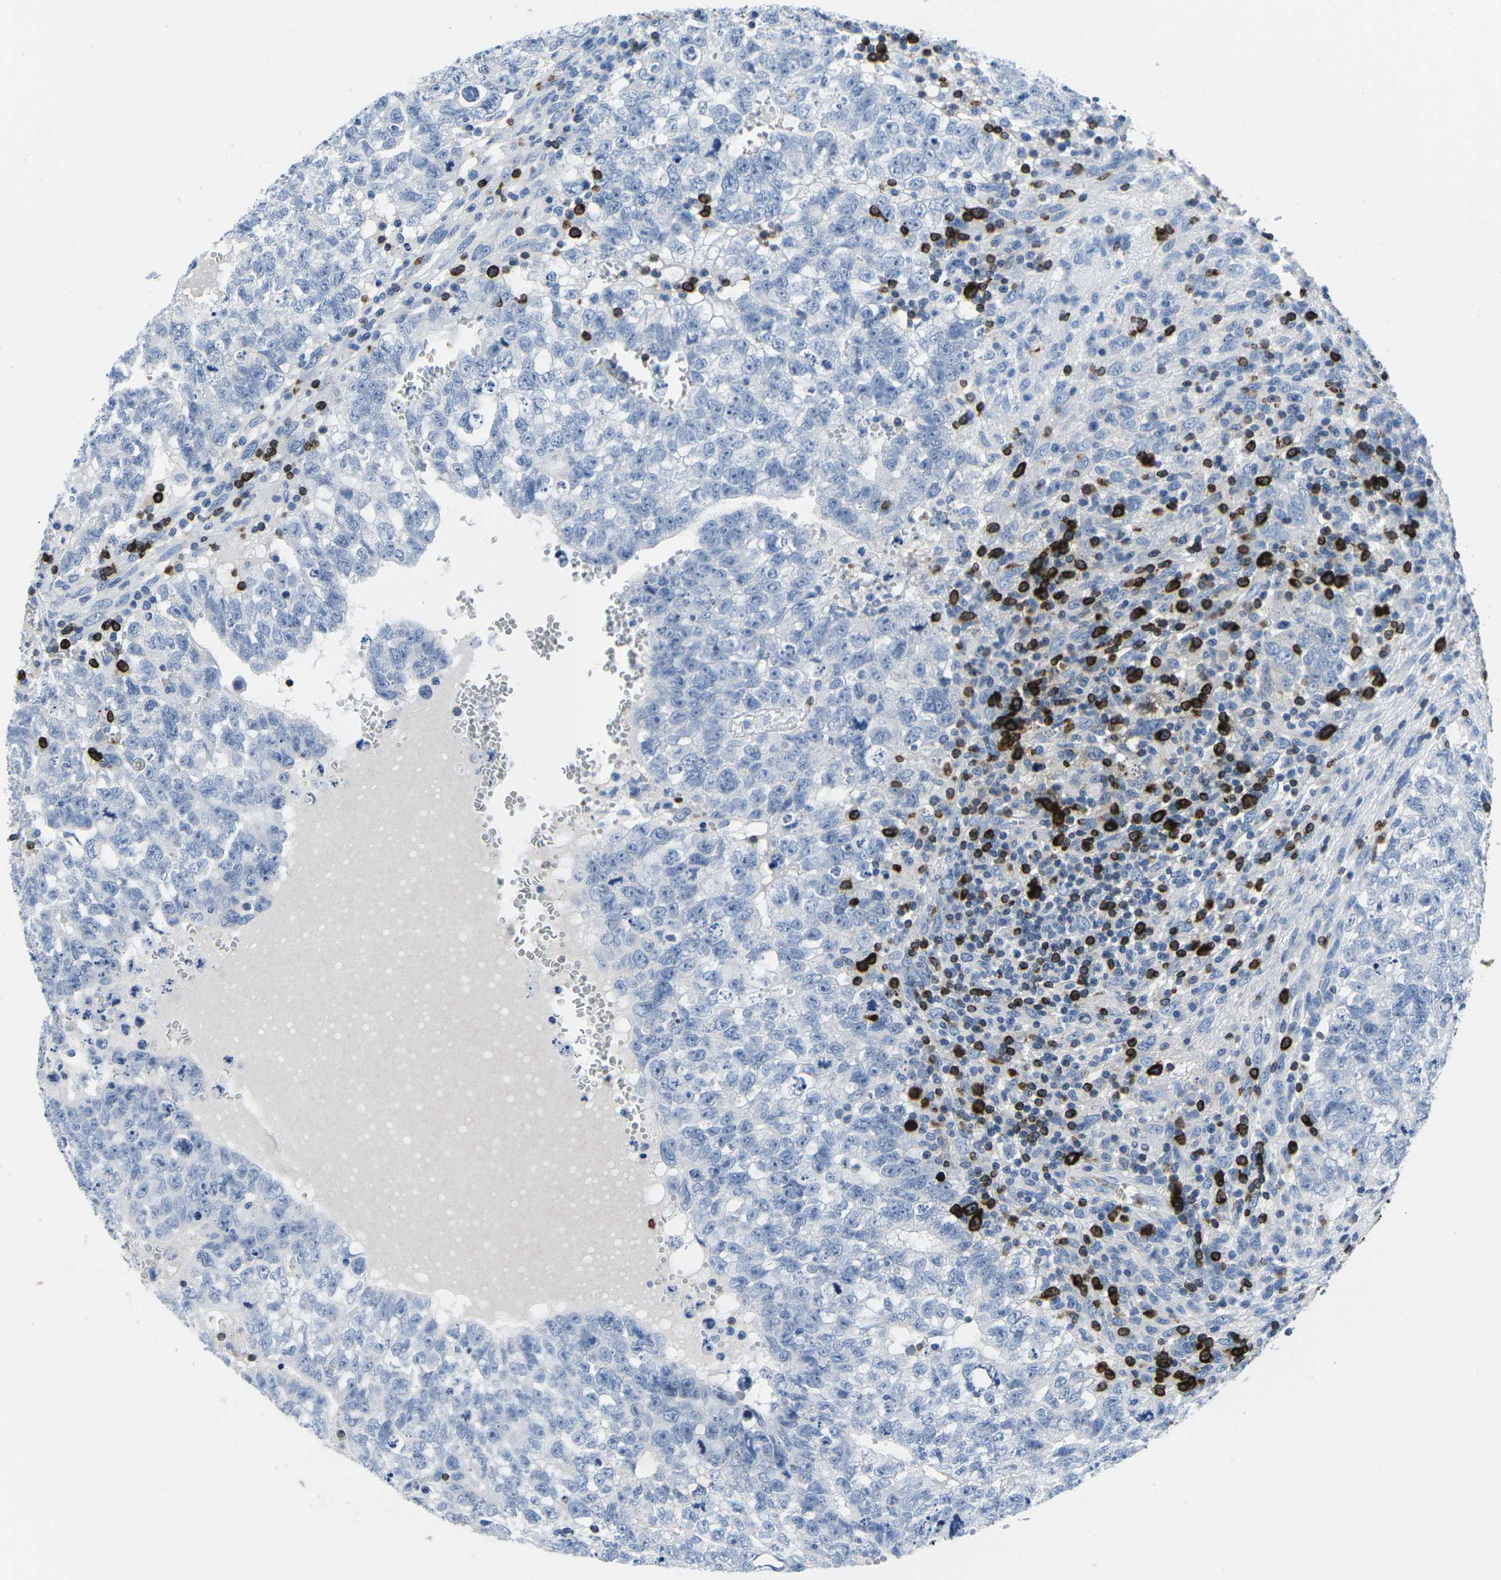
{"staining": {"intensity": "negative", "quantity": "none", "location": "none"}, "tissue": "testis cancer", "cell_type": "Tumor cells", "image_type": "cancer", "snomed": [{"axis": "morphology", "description": "Seminoma, NOS"}, {"axis": "morphology", "description": "Carcinoma, Embryonal, NOS"}, {"axis": "topography", "description": "Testis"}], "caption": "IHC of human seminoma (testis) reveals no expression in tumor cells.", "gene": "CTSW", "patient": {"sex": "male", "age": 38}}